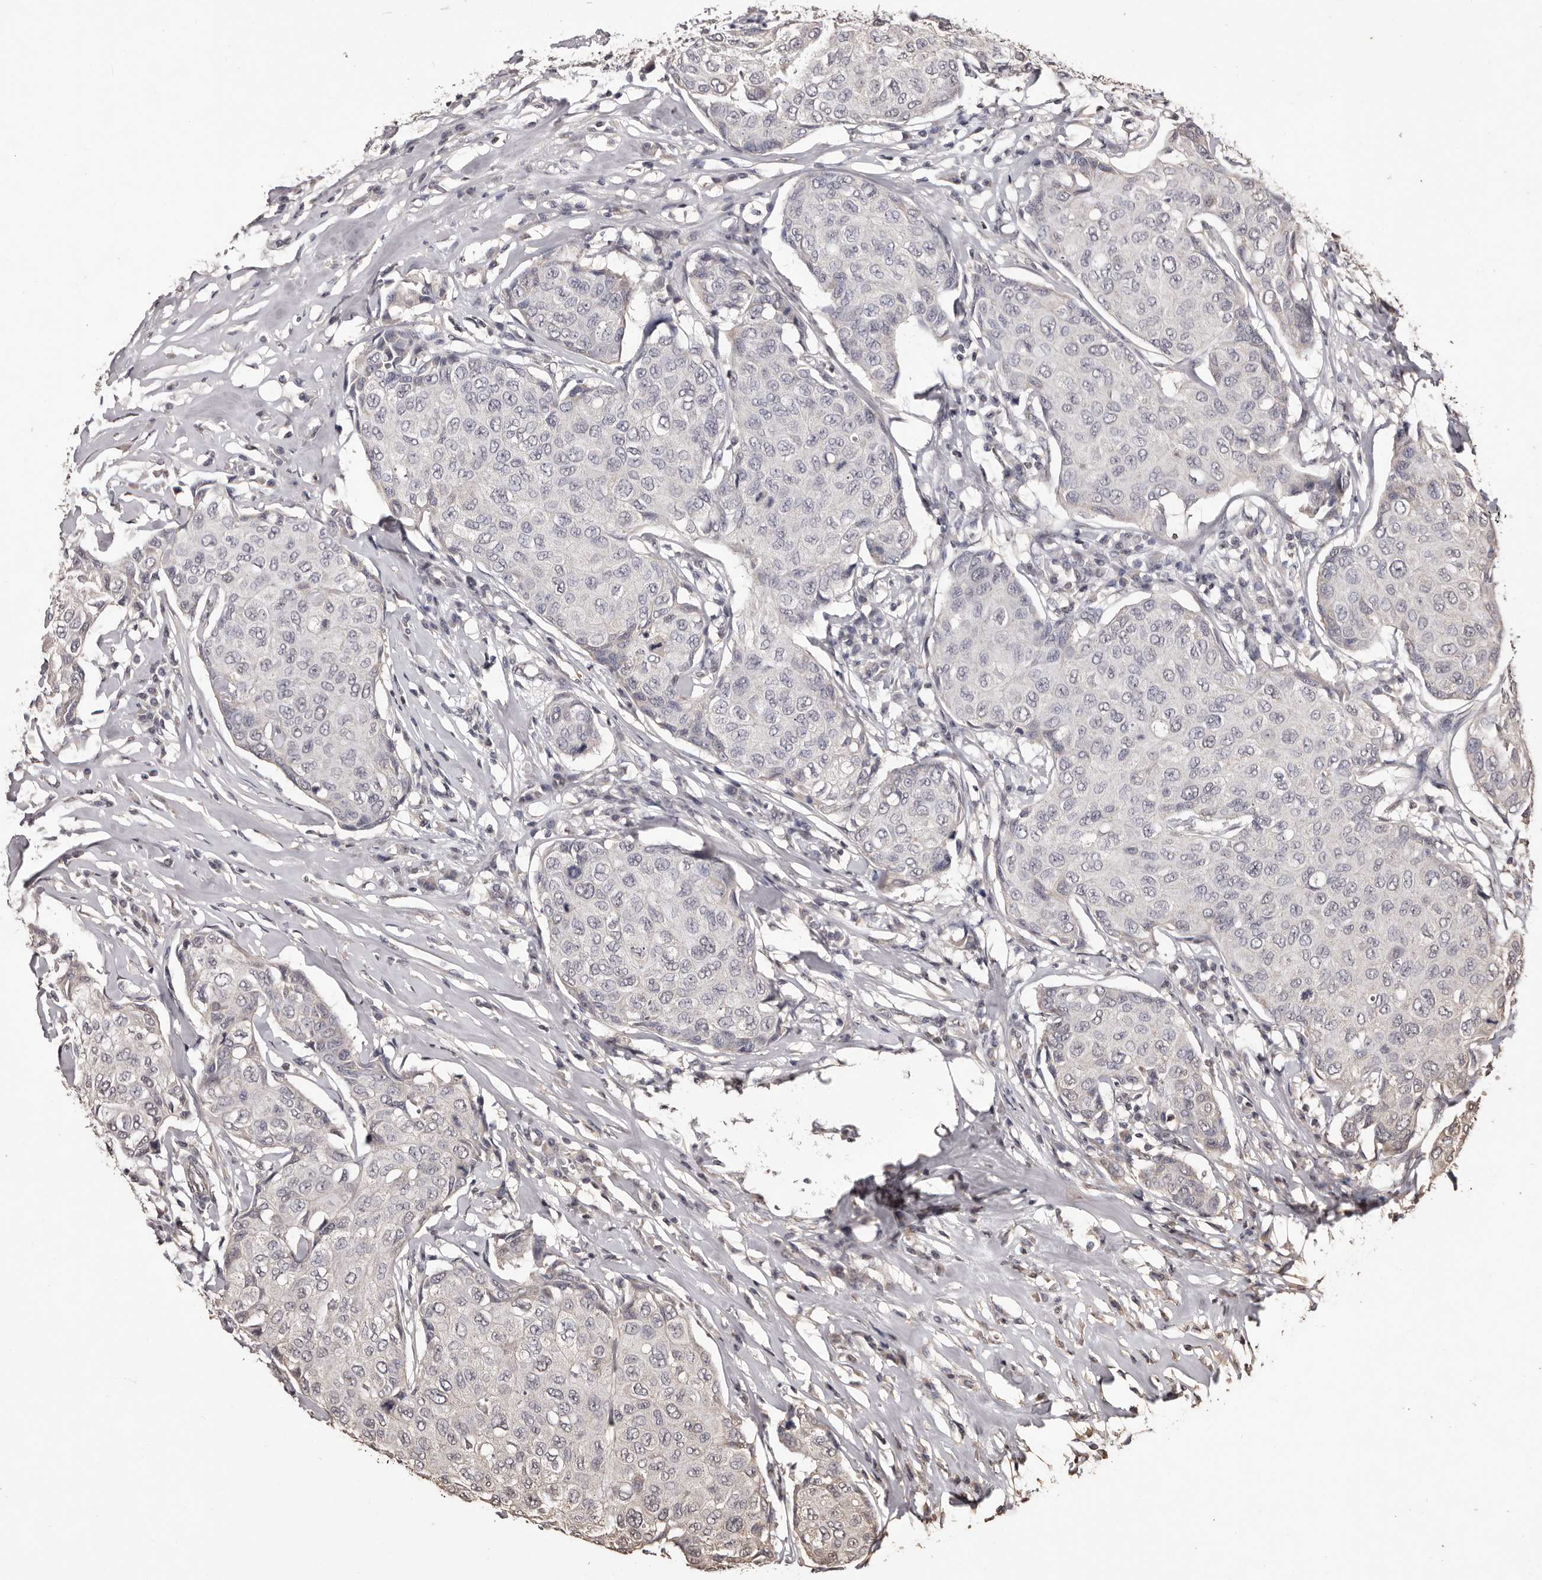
{"staining": {"intensity": "negative", "quantity": "none", "location": "none"}, "tissue": "breast cancer", "cell_type": "Tumor cells", "image_type": "cancer", "snomed": [{"axis": "morphology", "description": "Duct carcinoma"}, {"axis": "topography", "description": "Breast"}], "caption": "Breast infiltrating ductal carcinoma was stained to show a protein in brown. There is no significant positivity in tumor cells.", "gene": "NAV1", "patient": {"sex": "female", "age": 80}}